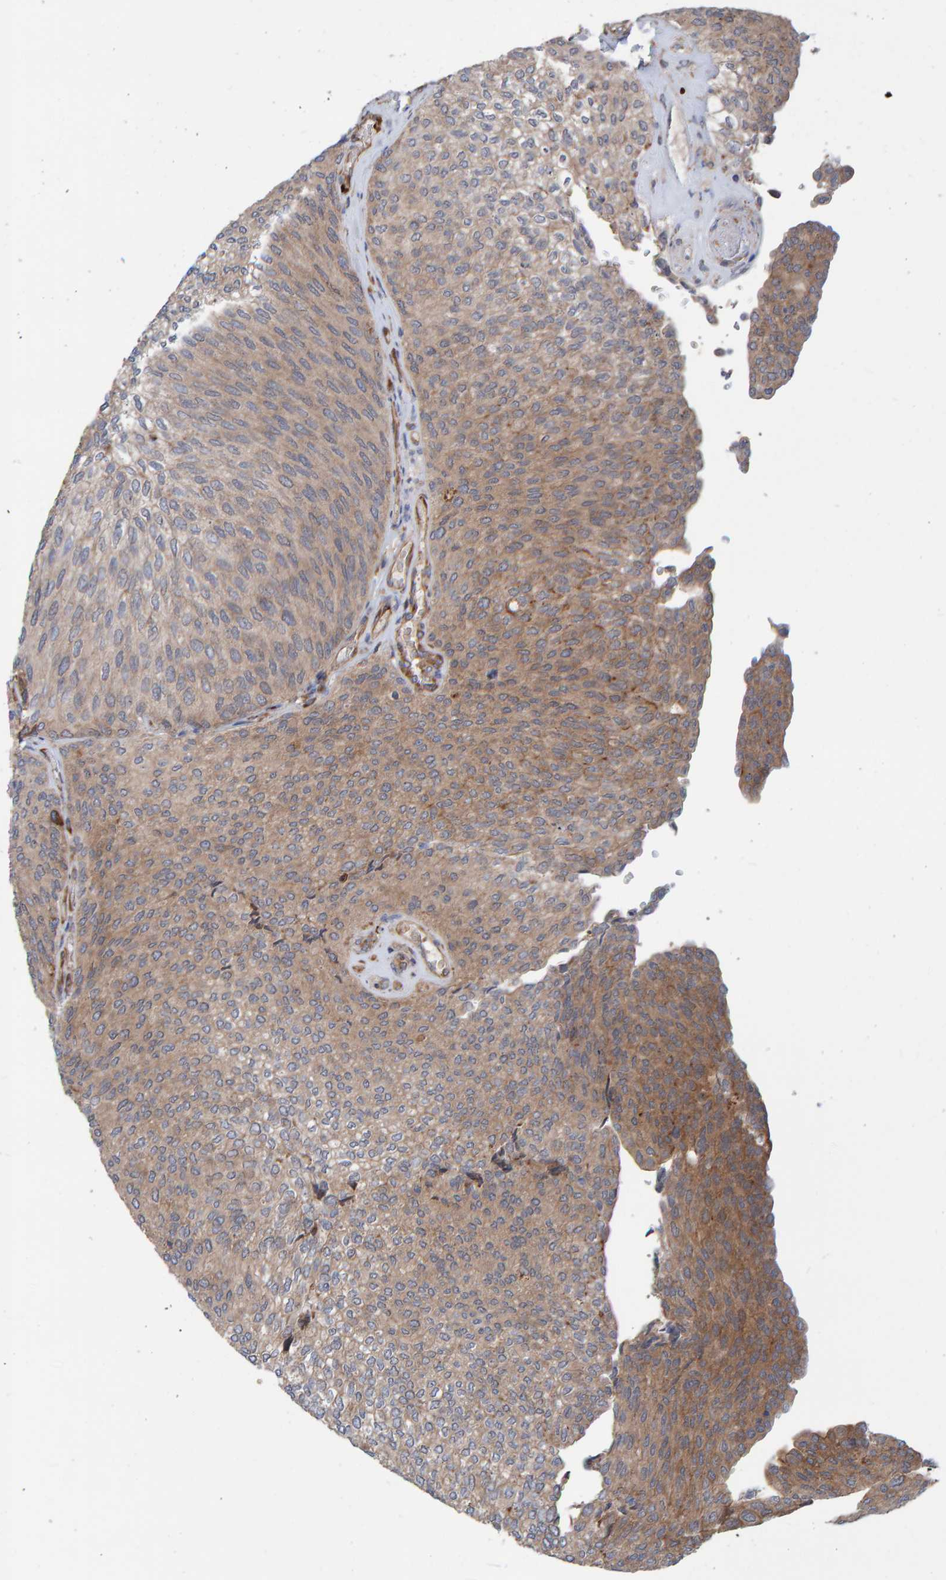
{"staining": {"intensity": "moderate", "quantity": "25%-75%", "location": "cytoplasmic/membranous"}, "tissue": "urothelial cancer", "cell_type": "Tumor cells", "image_type": "cancer", "snomed": [{"axis": "morphology", "description": "Urothelial carcinoma, Low grade"}, {"axis": "topography", "description": "Urinary bladder"}], "caption": "Immunohistochemical staining of urothelial cancer reveals medium levels of moderate cytoplasmic/membranous protein positivity in about 25%-75% of tumor cells. The protein is shown in brown color, while the nuclei are stained blue.", "gene": "KIAA0753", "patient": {"sex": "female", "age": 79}}